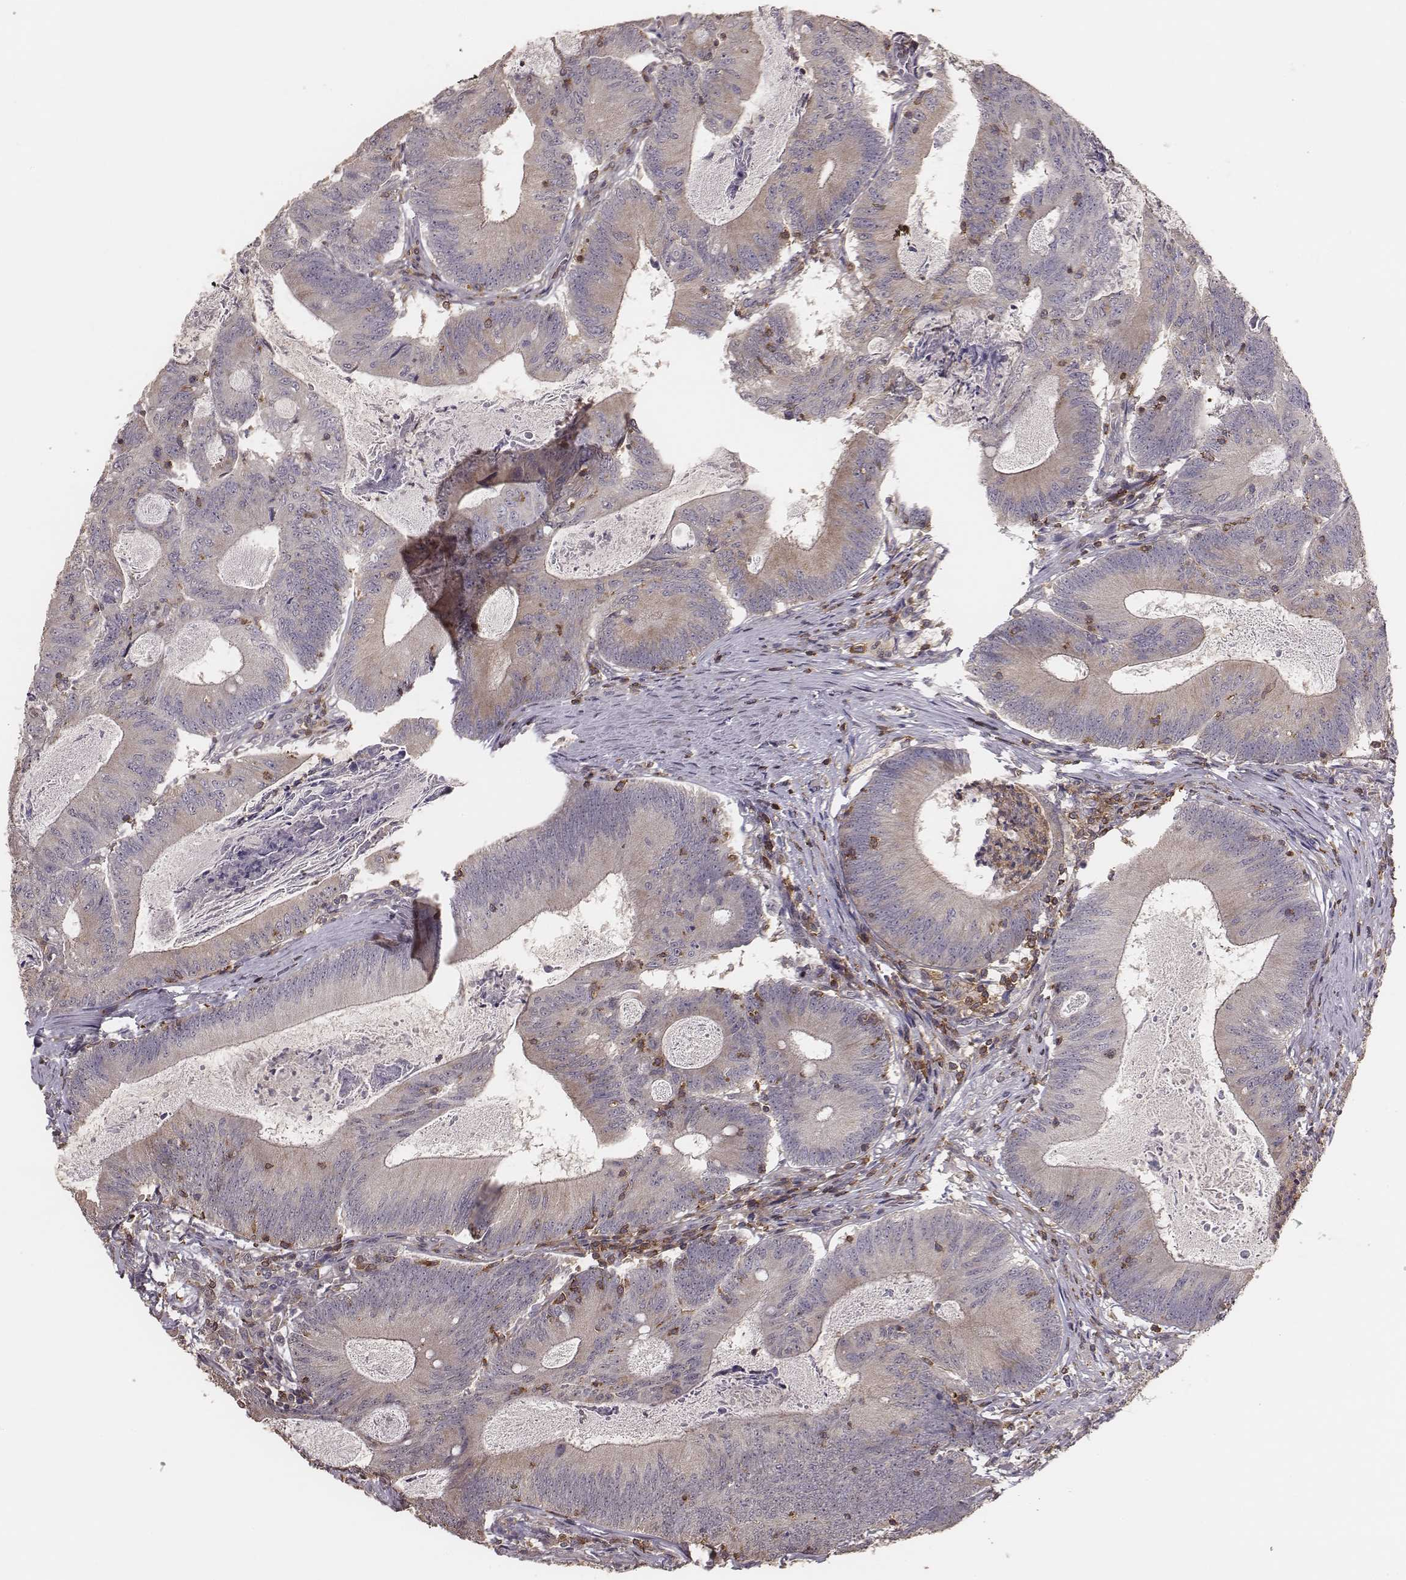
{"staining": {"intensity": "weak", "quantity": "<25%", "location": "cytoplasmic/membranous"}, "tissue": "colorectal cancer", "cell_type": "Tumor cells", "image_type": "cancer", "snomed": [{"axis": "morphology", "description": "Adenocarcinoma, NOS"}, {"axis": "topography", "description": "Colon"}], "caption": "Immunohistochemistry of colorectal cancer exhibits no staining in tumor cells. Nuclei are stained in blue.", "gene": "PILRA", "patient": {"sex": "female", "age": 70}}